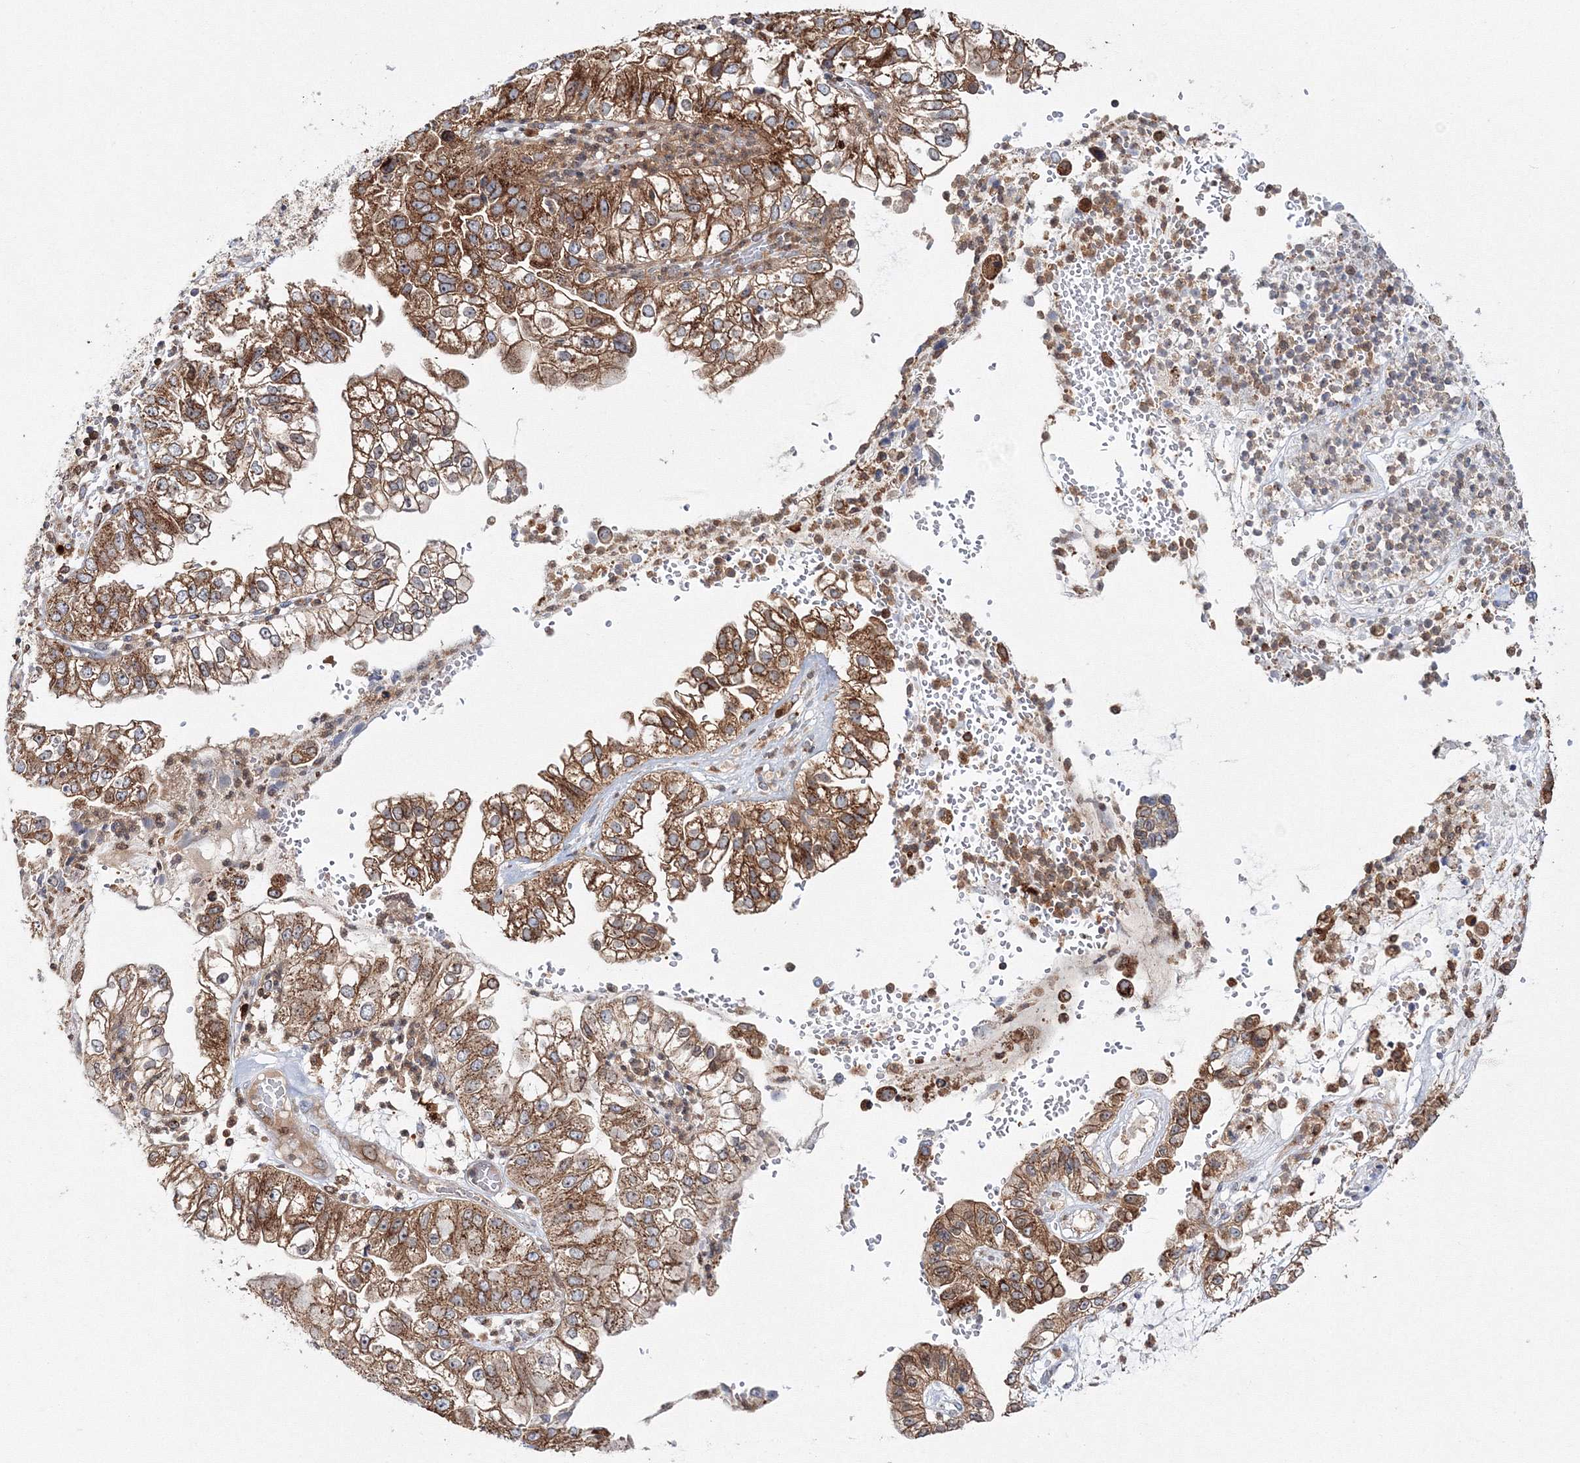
{"staining": {"intensity": "moderate", "quantity": ">75%", "location": "cytoplasmic/membranous"}, "tissue": "liver cancer", "cell_type": "Tumor cells", "image_type": "cancer", "snomed": [{"axis": "morphology", "description": "Cholangiocarcinoma"}, {"axis": "topography", "description": "Liver"}], "caption": "Immunohistochemistry (IHC) (DAB (3,3'-diaminobenzidine)) staining of human liver cancer (cholangiocarcinoma) exhibits moderate cytoplasmic/membranous protein positivity in approximately >75% of tumor cells.", "gene": "ARCN1", "patient": {"sex": "female", "age": 79}}